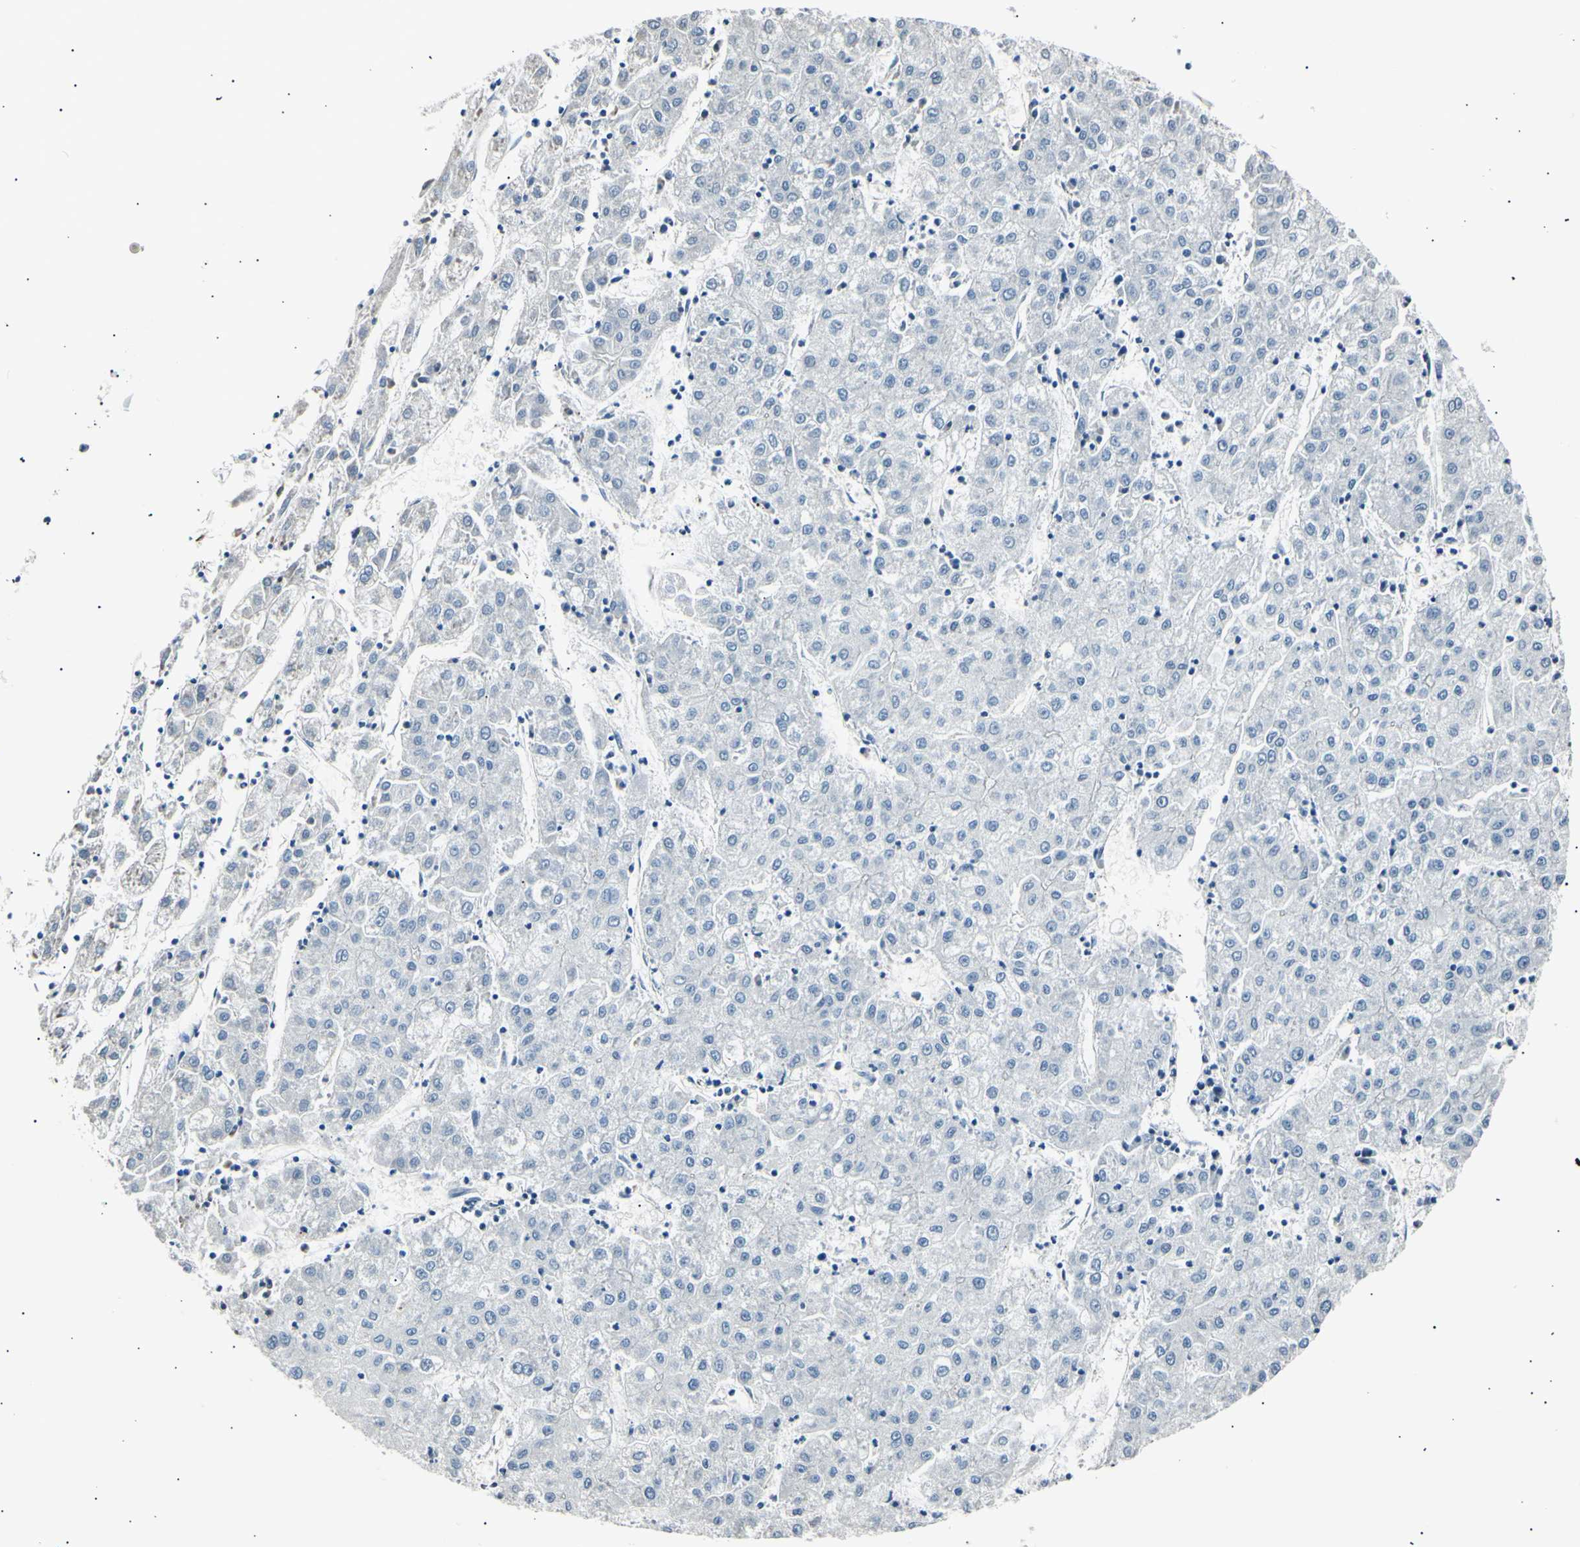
{"staining": {"intensity": "negative", "quantity": "none", "location": "none"}, "tissue": "liver cancer", "cell_type": "Tumor cells", "image_type": "cancer", "snomed": [{"axis": "morphology", "description": "Carcinoma, Hepatocellular, NOS"}, {"axis": "topography", "description": "Liver"}], "caption": "This is a micrograph of immunohistochemistry (IHC) staining of liver hepatocellular carcinoma, which shows no expression in tumor cells.", "gene": "AK1", "patient": {"sex": "male", "age": 72}}